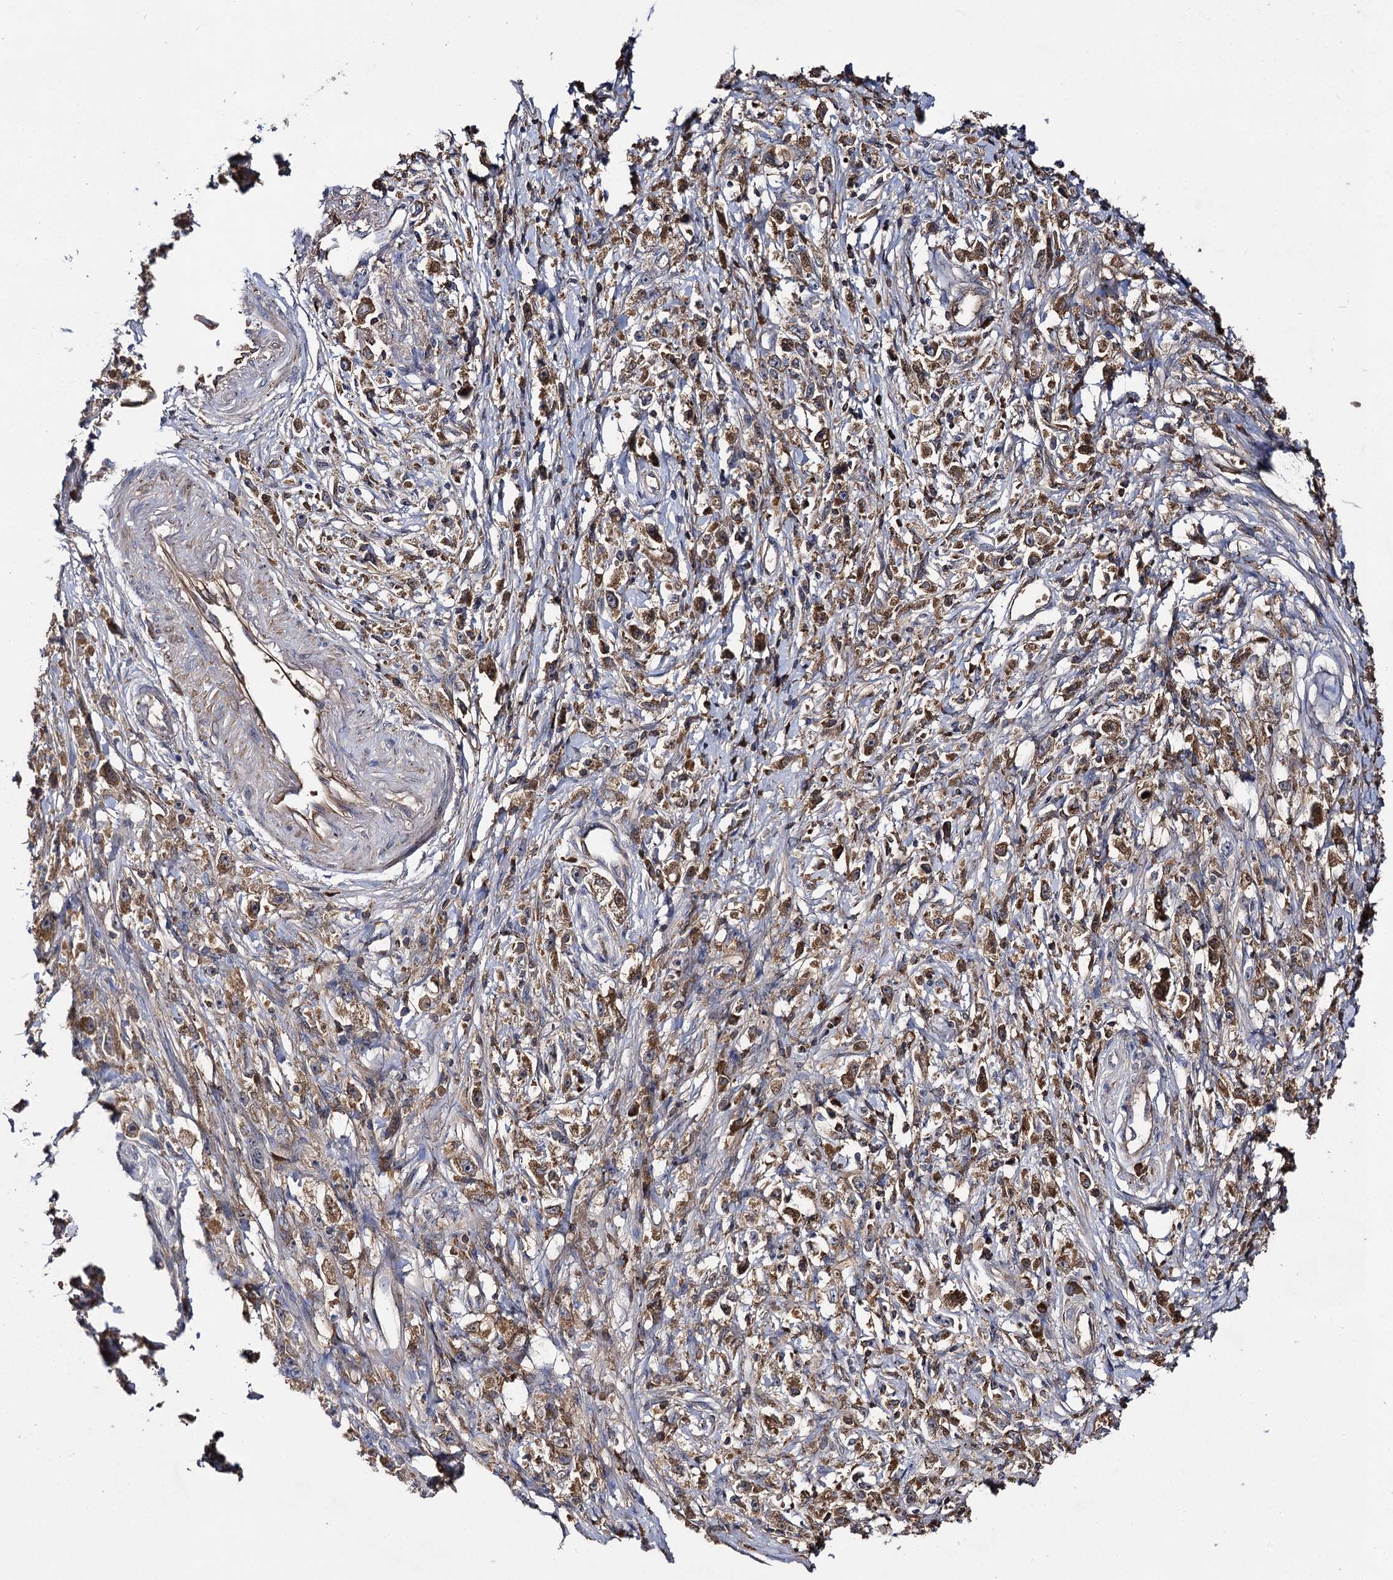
{"staining": {"intensity": "moderate", "quantity": ">75%", "location": "cytoplasmic/membranous"}, "tissue": "stomach cancer", "cell_type": "Tumor cells", "image_type": "cancer", "snomed": [{"axis": "morphology", "description": "Adenocarcinoma, NOS"}, {"axis": "topography", "description": "Stomach"}], "caption": "Moderate cytoplasmic/membranous protein staining is appreciated in about >75% of tumor cells in stomach cancer.", "gene": "USP50", "patient": {"sex": "female", "age": 59}}